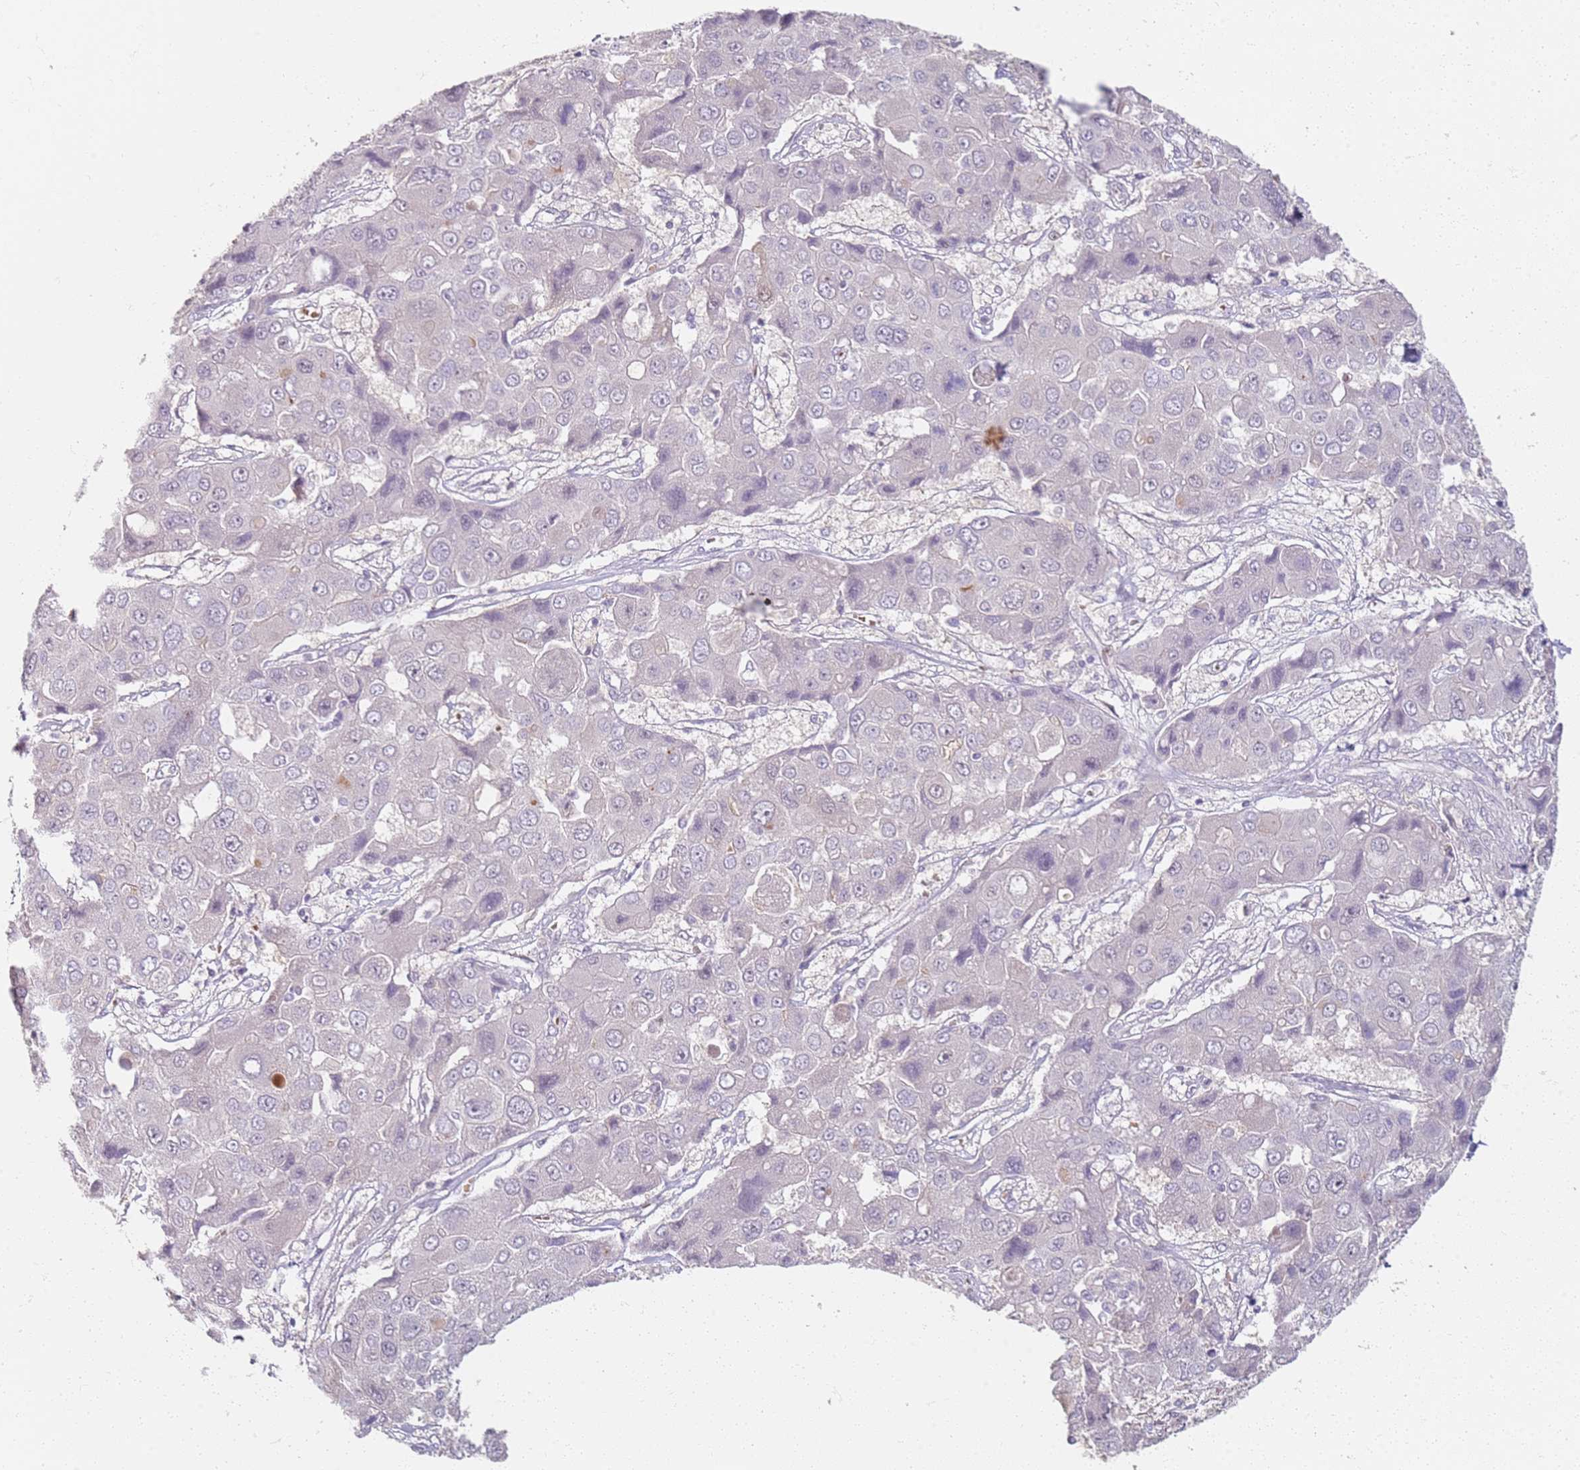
{"staining": {"intensity": "negative", "quantity": "none", "location": "none"}, "tissue": "liver cancer", "cell_type": "Tumor cells", "image_type": "cancer", "snomed": [{"axis": "morphology", "description": "Cholangiocarcinoma"}, {"axis": "topography", "description": "Liver"}], "caption": "DAB immunohistochemical staining of liver cancer (cholangiocarcinoma) reveals no significant positivity in tumor cells.", "gene": "CD40LG", "patient": {"sex": "male", "age": 67}}